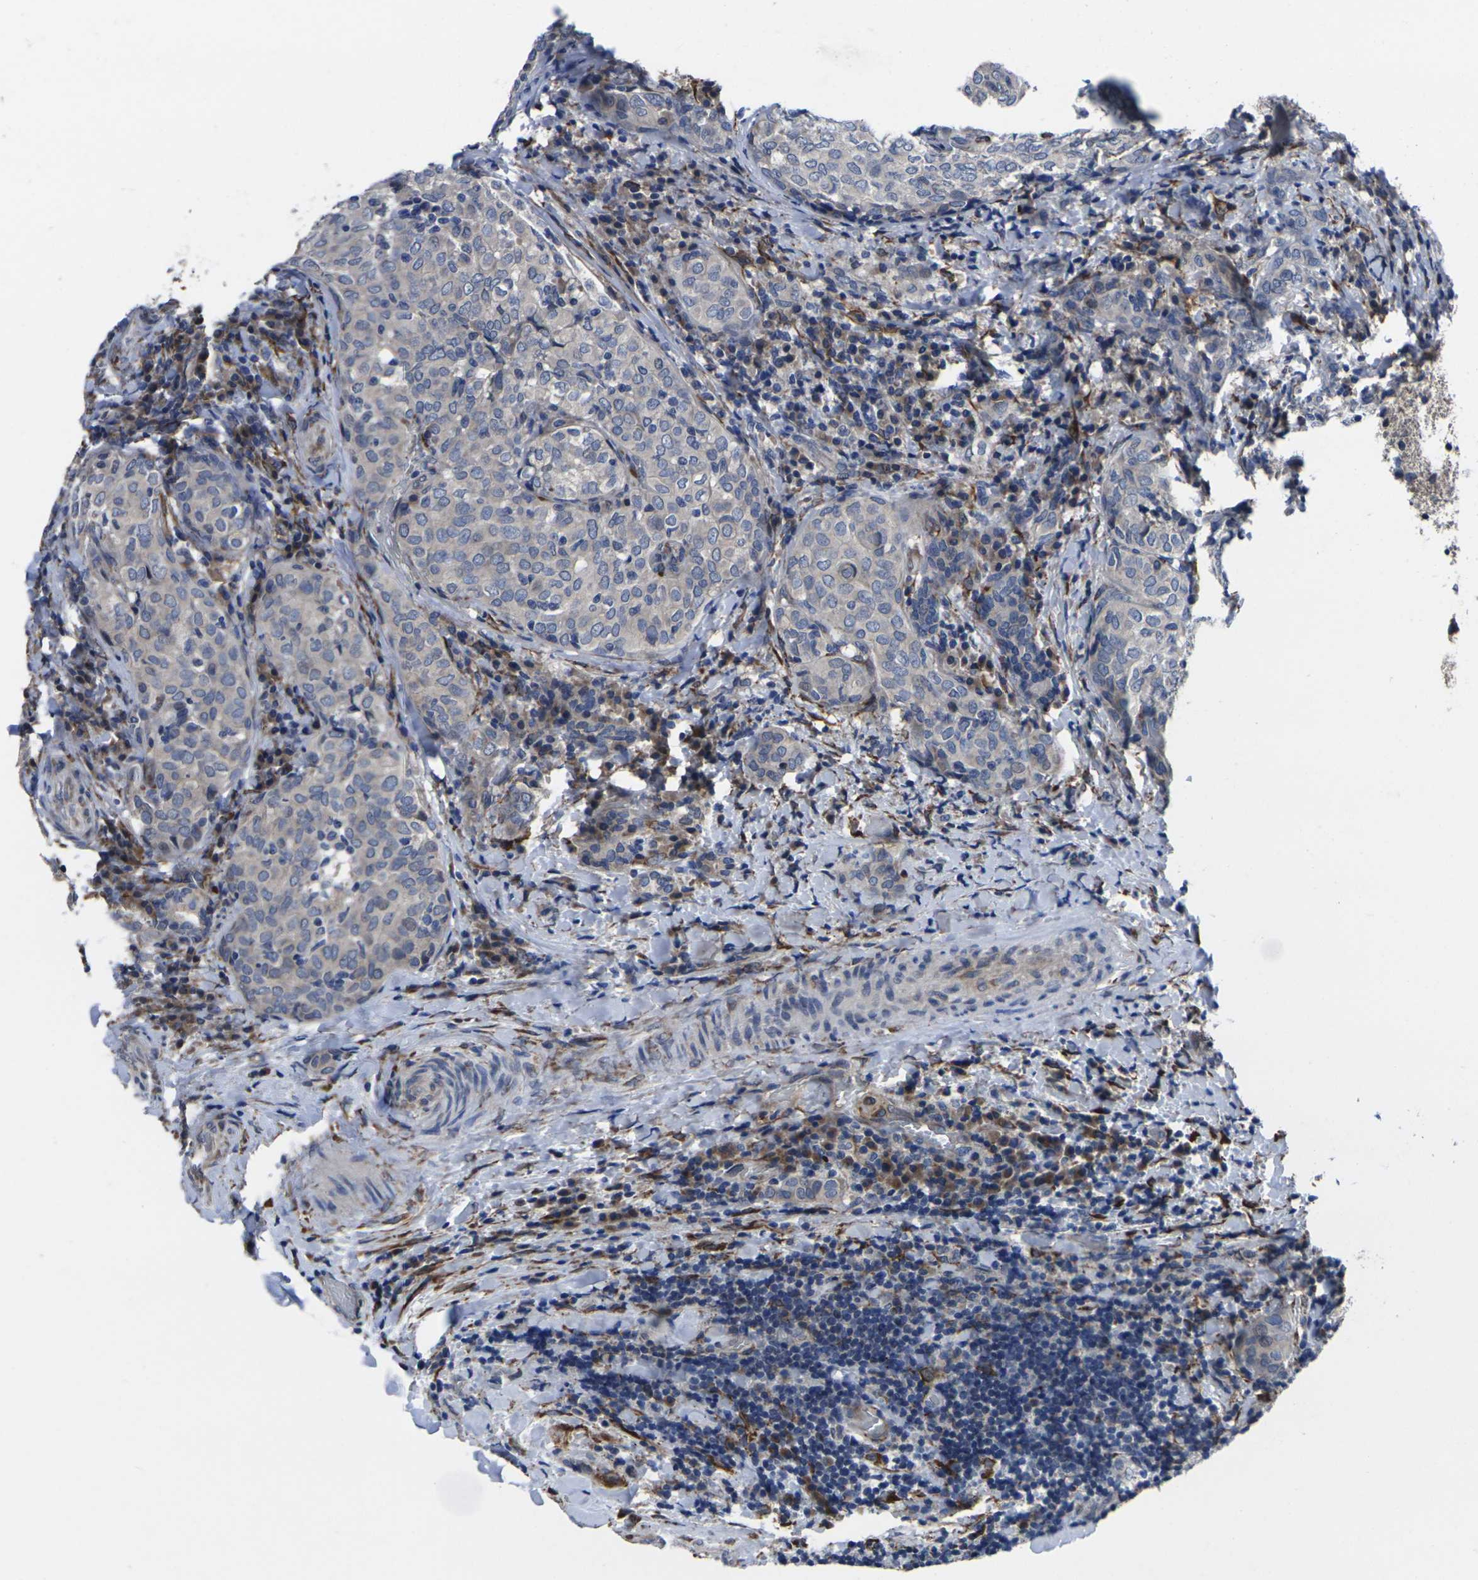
{"staining": {"intensity": "negative", "quantity": "none", "location": "none"}, "tissue": "thyroid cancer", "cell_type": "Tumor cells", "image_type": "cancer", "snomed": [{"axis": "morphology", "description": "Normal tissue, NOS"}, {"axis": "morphology", "description": "Papillary adenocarcinoma, NOS"}, {"axis": "topography", "description": "Thyroid gland"}], "caption": "This is a photomicrograph of IHC staining of thyroid papillary adenocarcinoma, which shows no expression in tumor cells.", "gene": "CYP2C8", "patient": {"sex": "female", "age": 30}}